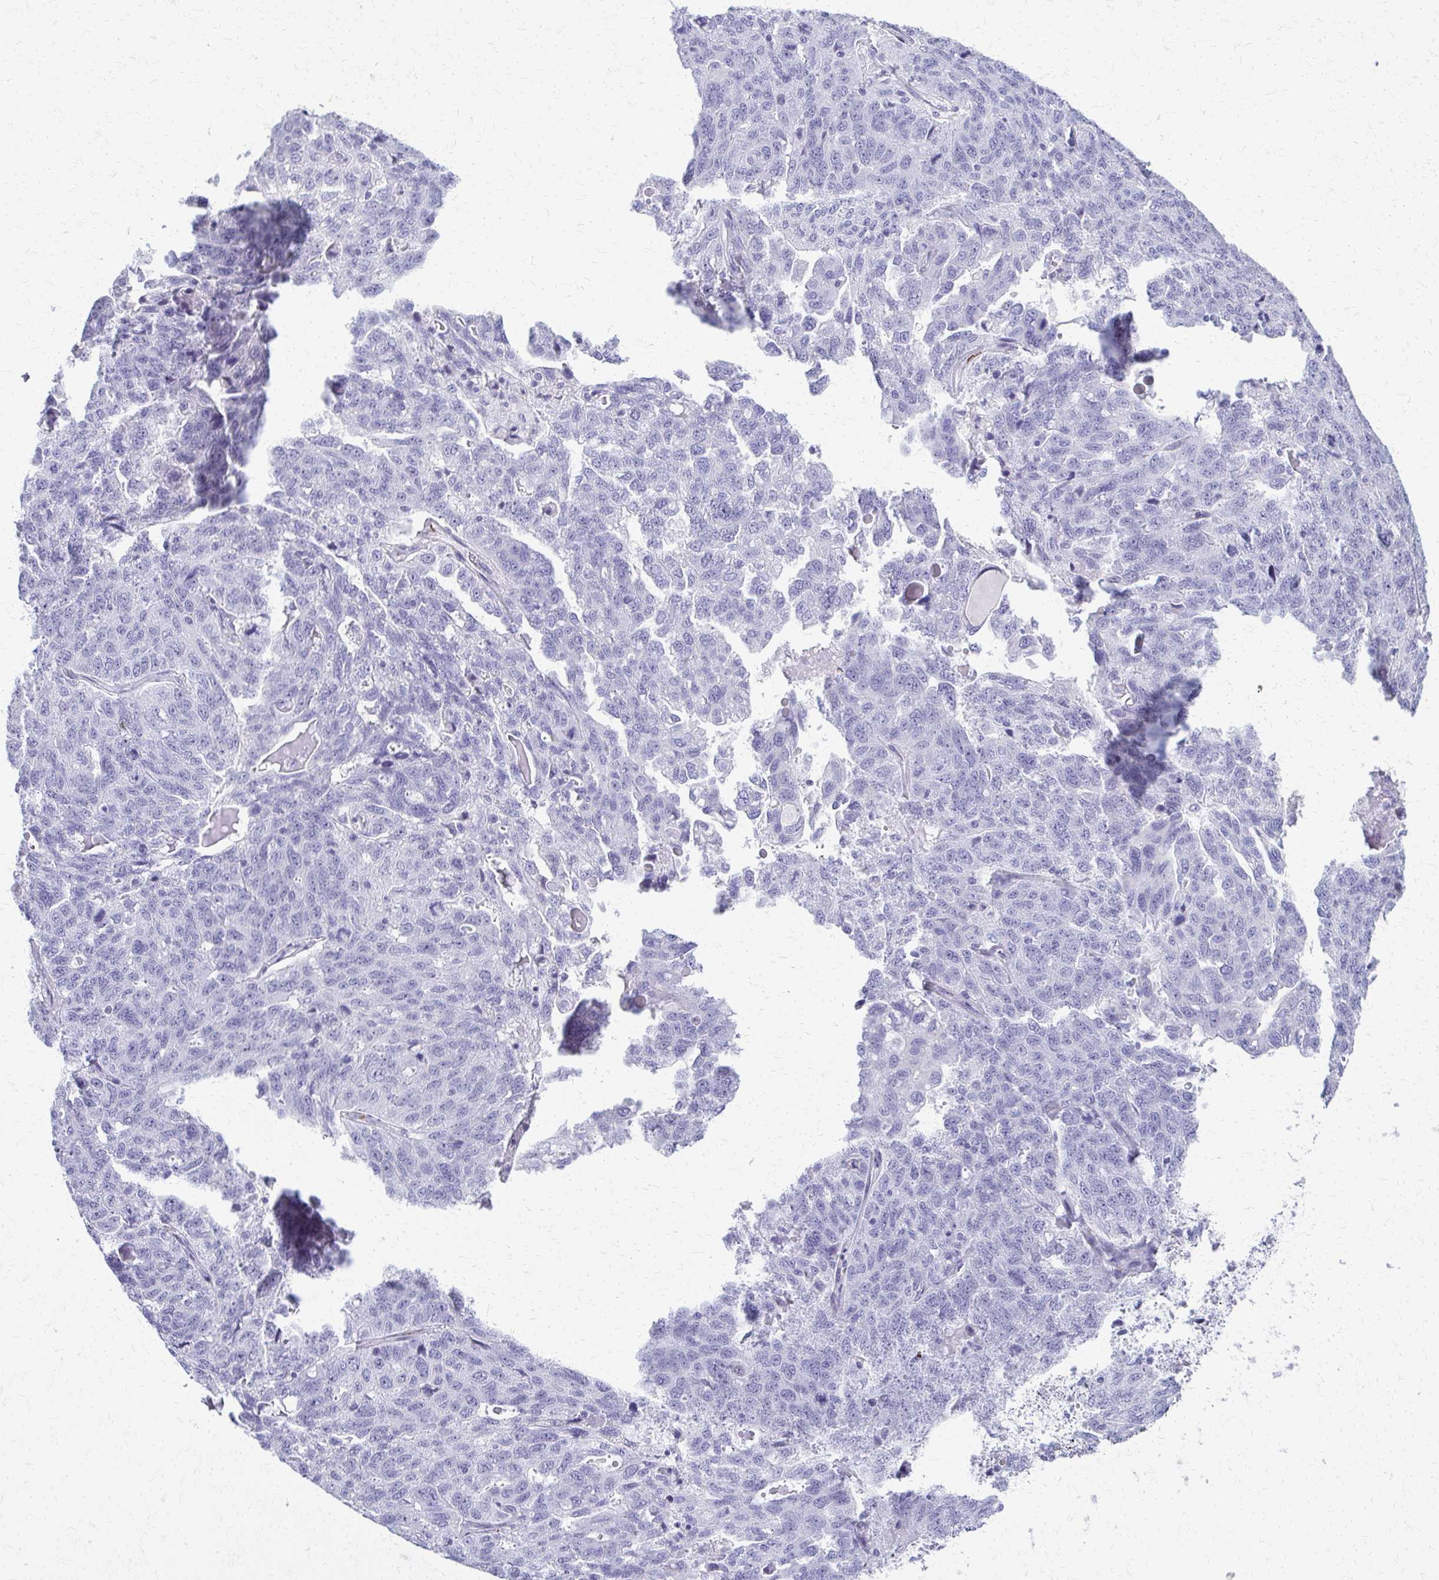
{"staining": {"intensity": "negative", "quantity": "none", "location": "none"}, "tissue": "ovarian cancer", "cell_type": "Tumor cells", "image_type": "cancer", "snomed": [{"axis": "morphology", "description": "Cystadenocarcinoma, serous, NOS"}, {"axis": "topography", "description": "Ovary"}], "caption": "Protein analysis of serous cystadenocarcinoma (ovarian) exhibits no significant staining in tumor cells.", "gene": "FAM162B", "patient": {"sex": "female", "age": 71}}